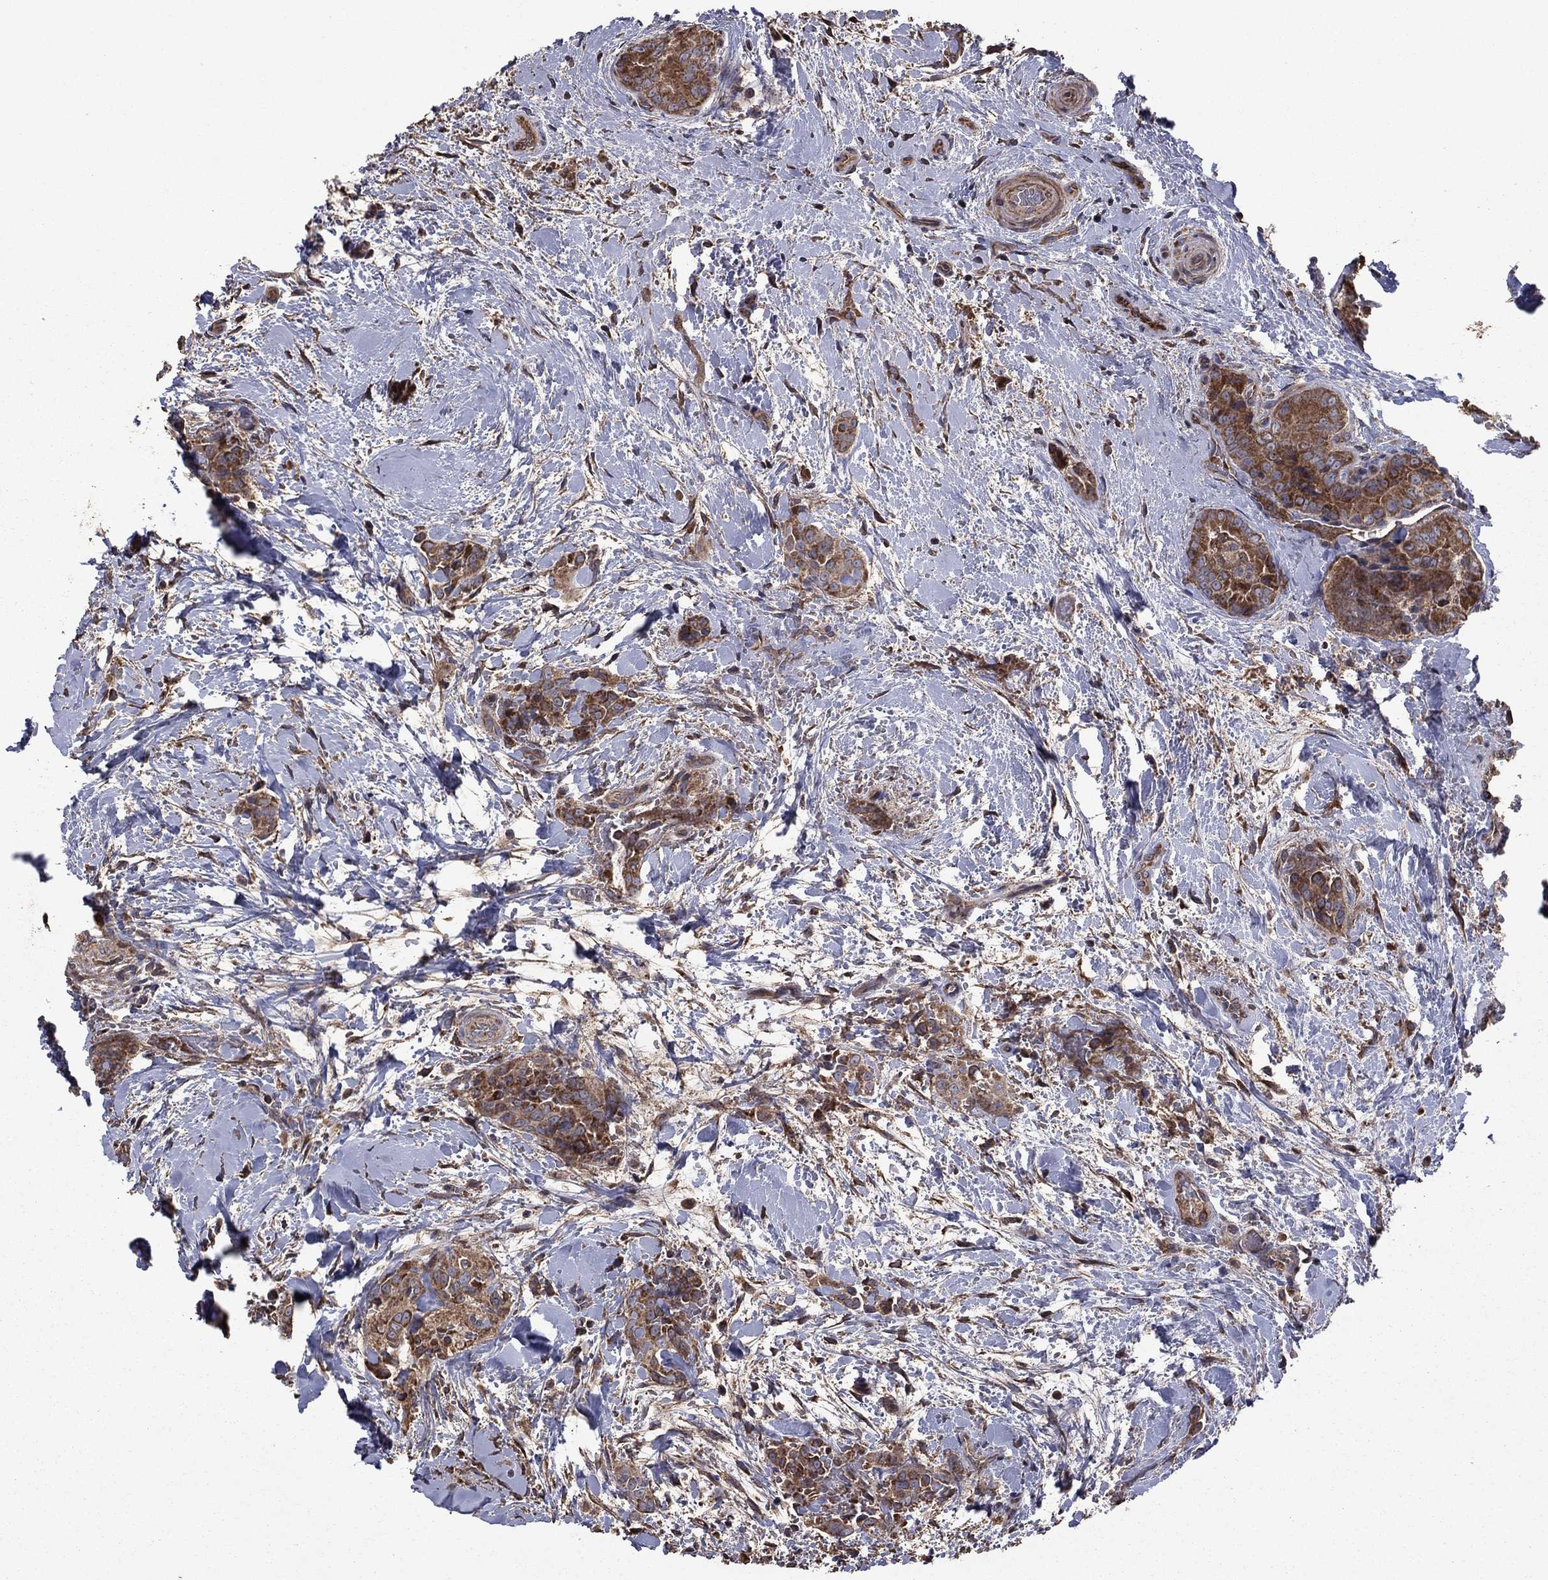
{"staining": {"intensity": "moderate", "quantity": ">75%", "location": "cytoplasmic/membranous"}, "tissue": "thyroid cancer", "cell_type": "Tumor cells", "image_type": "cancer", "snomed": [{"axis": "morphology", "description": "Papillary adenocarcinoma, NOS"}, {"axis": "topography", "description": "Thyroid gland"}], "caption": "Immunohistochemical staining of human thyroid cancer demonstrates medium levels of moderate cytoplasmic/membranous protein staining in about >75% of tumor cells. (Stains: DAB (3,3'-diaminobenzidine) in brown, nuclei in blue, Microscopy: brightfield microscopy at high magnification).", "gene": "FLT4", "patient": {"sex": "male", "age": 61}}